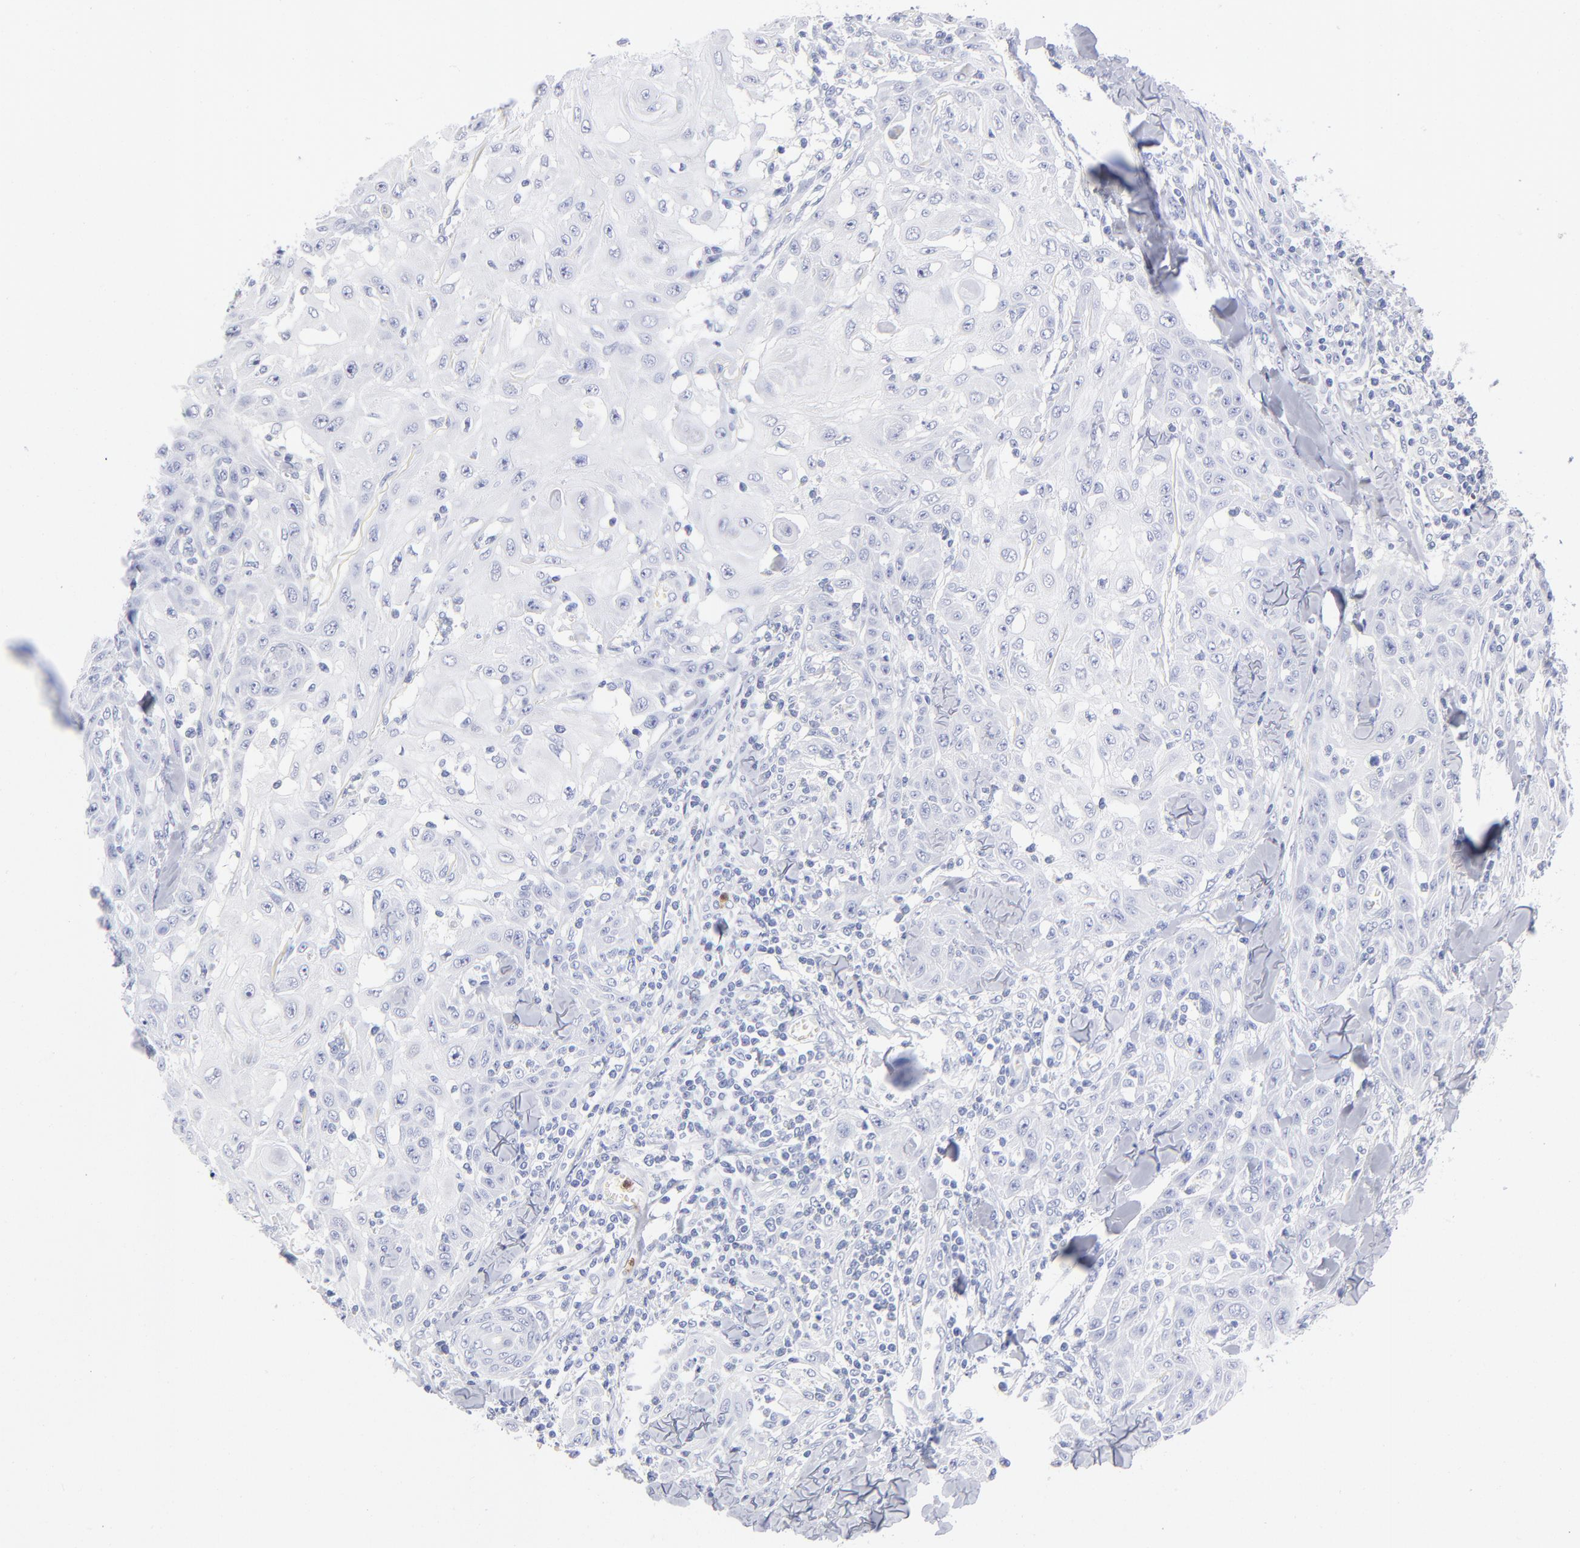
{"staining": {"intensity": "negative", "quantity": "none", "location": "none"}, "tissue": "skin cancer", "cell_type": "Tumor cells", "image_type": "cancer", "snomed": [{"axis": "morphology", "description": "Squamous cell carcinoma, NOS"}, {"axis": "topography", "description": "Skin"}], "caption": "Immunohistochemical staining of human skin squamous cell carcinoma demonstrates no significant positivity in tumor cells. The staining was performed using DAB to visualize the protein expression in brown, while the nuclei were stained in blue with hematoxylin (Magnification: 20x).", "gene": "ARG1", "patient": {"sex": "male", "age": 24}}